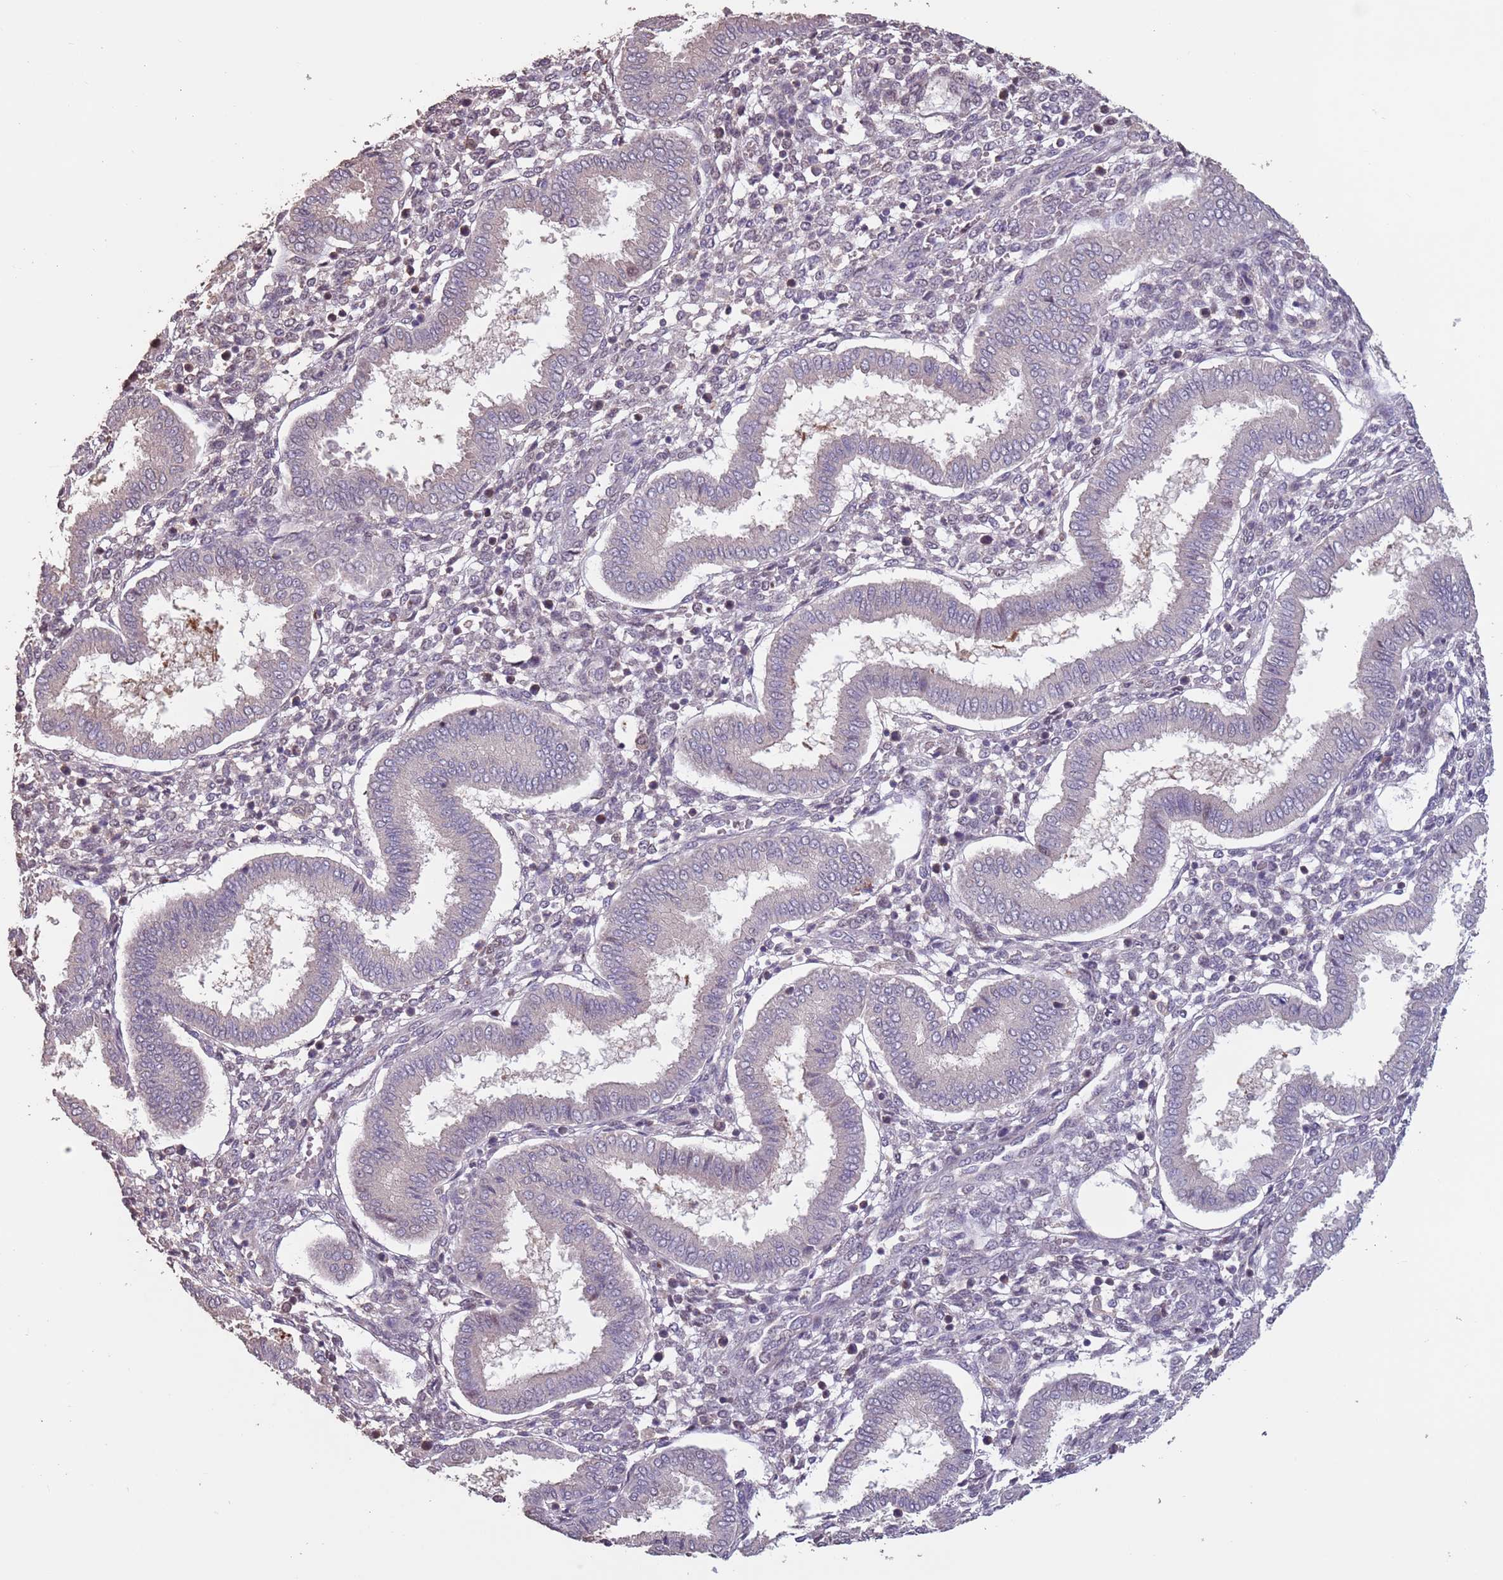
{"staining": {"intensity": "negative", "quantity": "none", "location": "none"}, "tissue": "endometrium", "cell_type": "Cells in endometrial stroma", "image_type": "normal", "snomed": [{"axis": "morphology", "description": "Normal tissue, NOS"}, {"axis": "topography", "description": "Endometrium"}], "caption": "Immunohistochemical staining of unremarkable endometrium exhibits no significant positivity in cells in endometrial stroma.", "gene": "MBD3L1", "patient": {"sex": "female", "age": 24}}